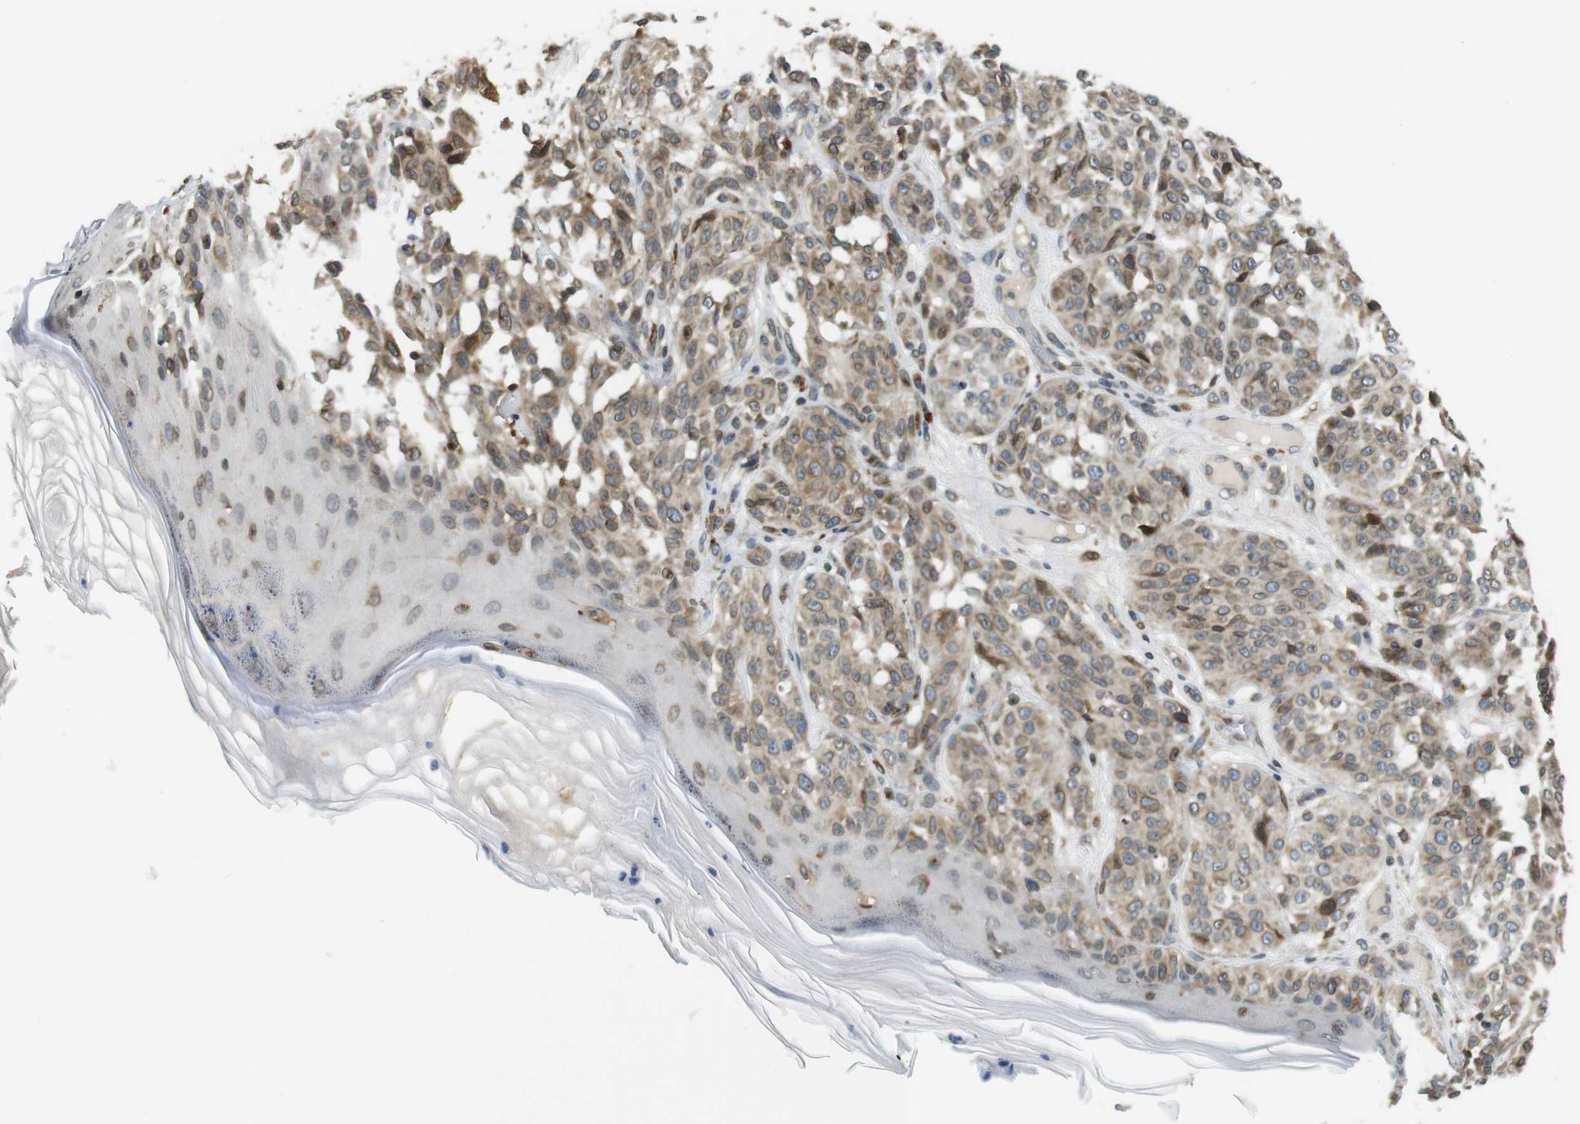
{"staining": {"intensity": "weak", "quantity": ">75%", "location": "cytoplasmic/membranous,nuclear"}, "tissue": "melanoma", "cell_type": "Tumor cells", "image_type": "cancer", "snomed": [{"axis": "morphology", "description": "Malignant melanoma, NOS"}, {"axis": "topography", "description": "Skin"}], "caption": "Protein expression by IHC reveals weak cytoplasmic/membranous and nuclear expression in approximately >75% of tumor cells in malignant melanoma. (DAB IHC, brown staining for protein, blue staining for nuclei).", "gene": "TMX4", "patient": {"sex": "female", "age": 46}}